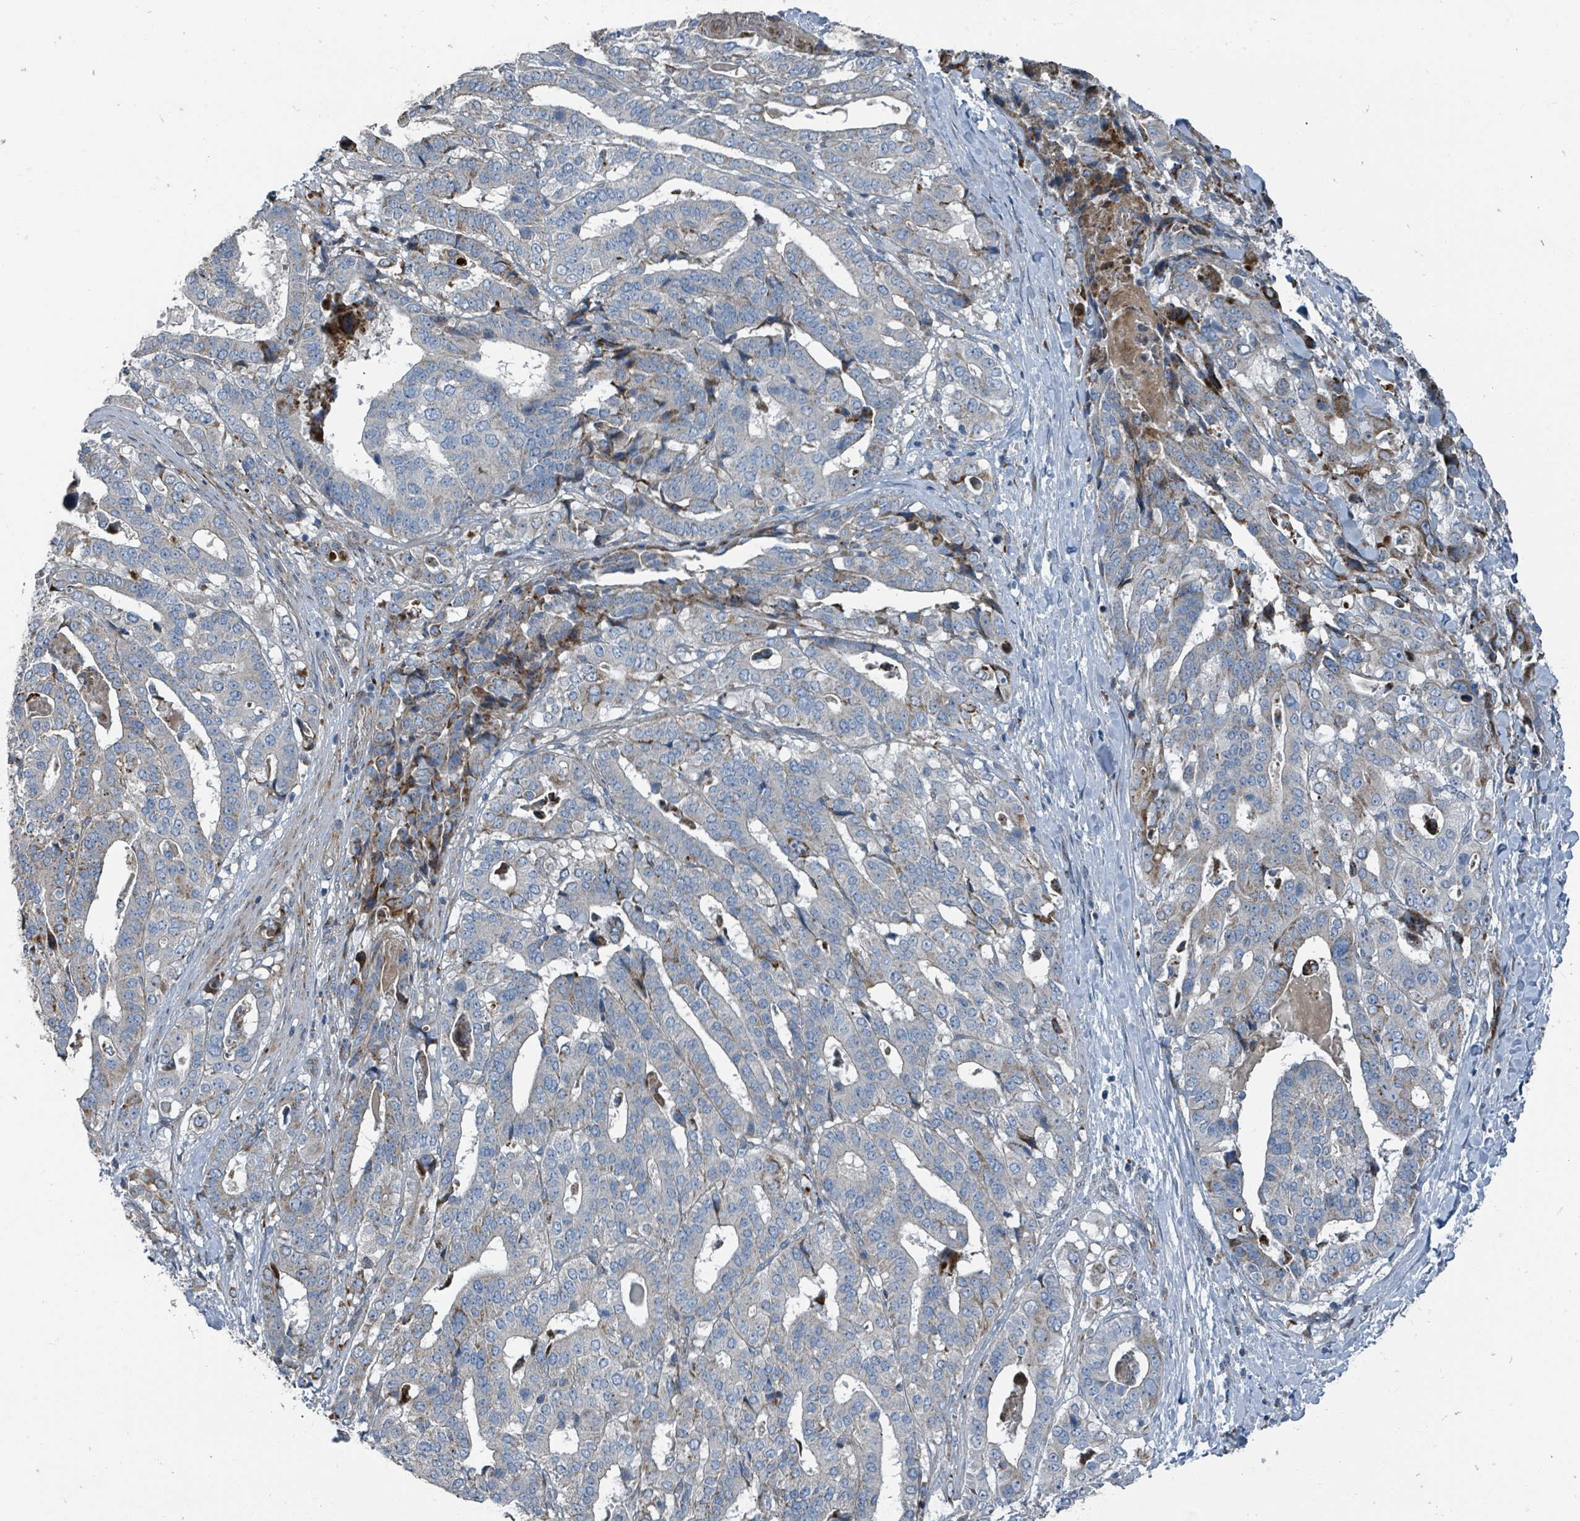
{"staining": {"intensity": "moderate", "quantity": "<25%", "location": "cytoplasmic/membranous"}, "tissue": "stomach cancer", "cell_type": "Tumor cells", "image_type": "cancer", "snomed": [{"axis": "morphology", "description": "Adenocarcinoma, NOS"}, {"axis": "topography", "description": "Stomach"}], "caption": "An immunohistochemistry photomicrograph of neoplastic tissue is shown. Protein staining in brown shows moderate cytoplasmic/membranous positivity in adenocarcinoma (stomach) within tumor cells.", "gene": "DIPK2A", "patient": {"sex": "male", "age": 48}}